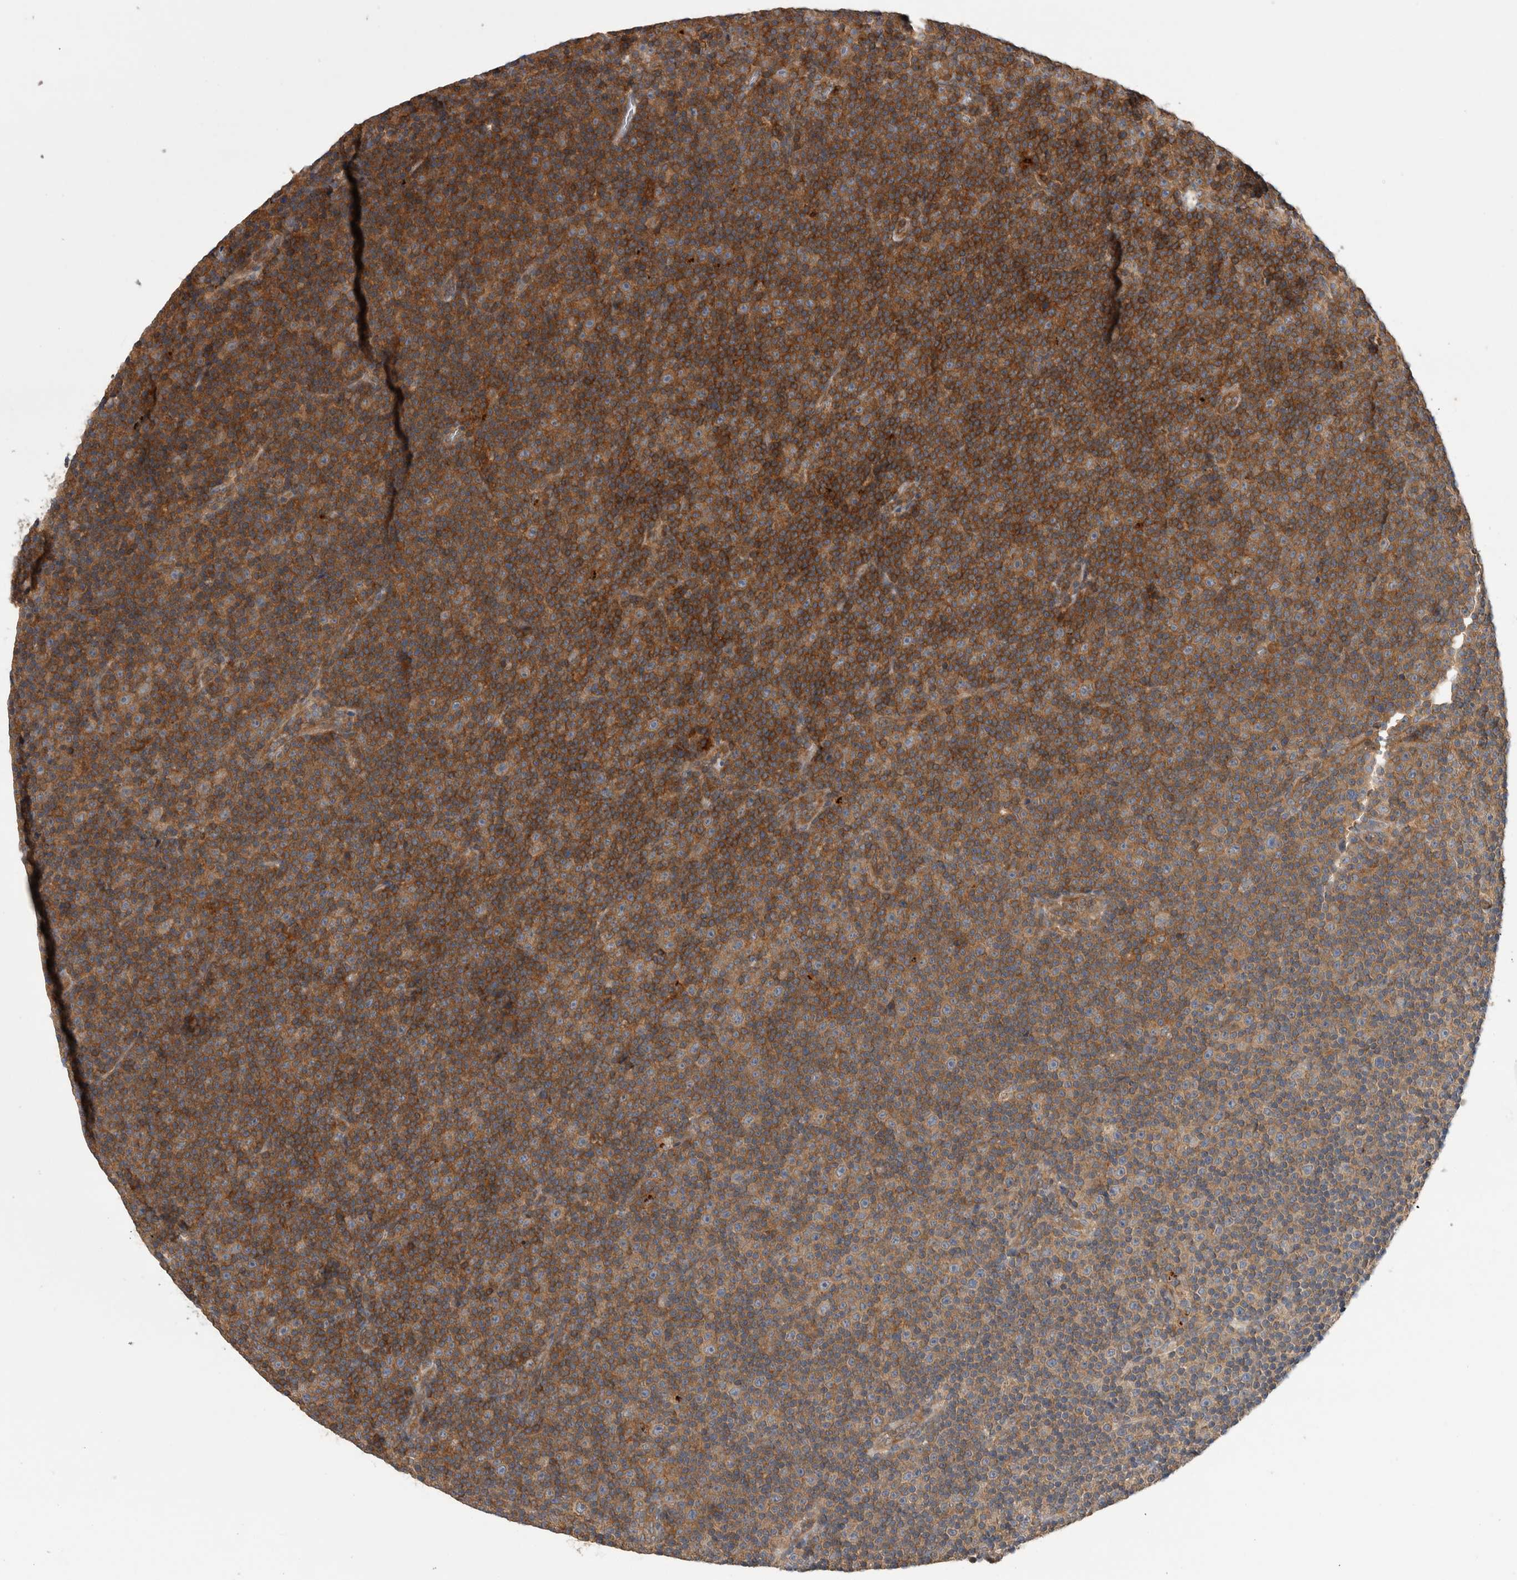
{"staining": {"intensity": "moderate", "quantity": ">75%", "location": "cytoplasmic/membranous"}, "tissue": "lymphoma", "cell_type": "Tumor cells", "image_type": "cancer", "snomed": [{"axis": "morphology", "description": "Malignant lymphoma, non-Hodgkin's type, Low grade"}, {"axis": "topography", "description": "Lymph node"}], "caption": "Immunohistochemistry of malignant lymphoma, non-Hodgkin's type (low-grade) demonstrates medium levels of moderate cytoplasmic/membranous expression in approximately >75% of tumor cells.", "gene": "GRIK2", "patient": {"sex": "female", "age": 67}}